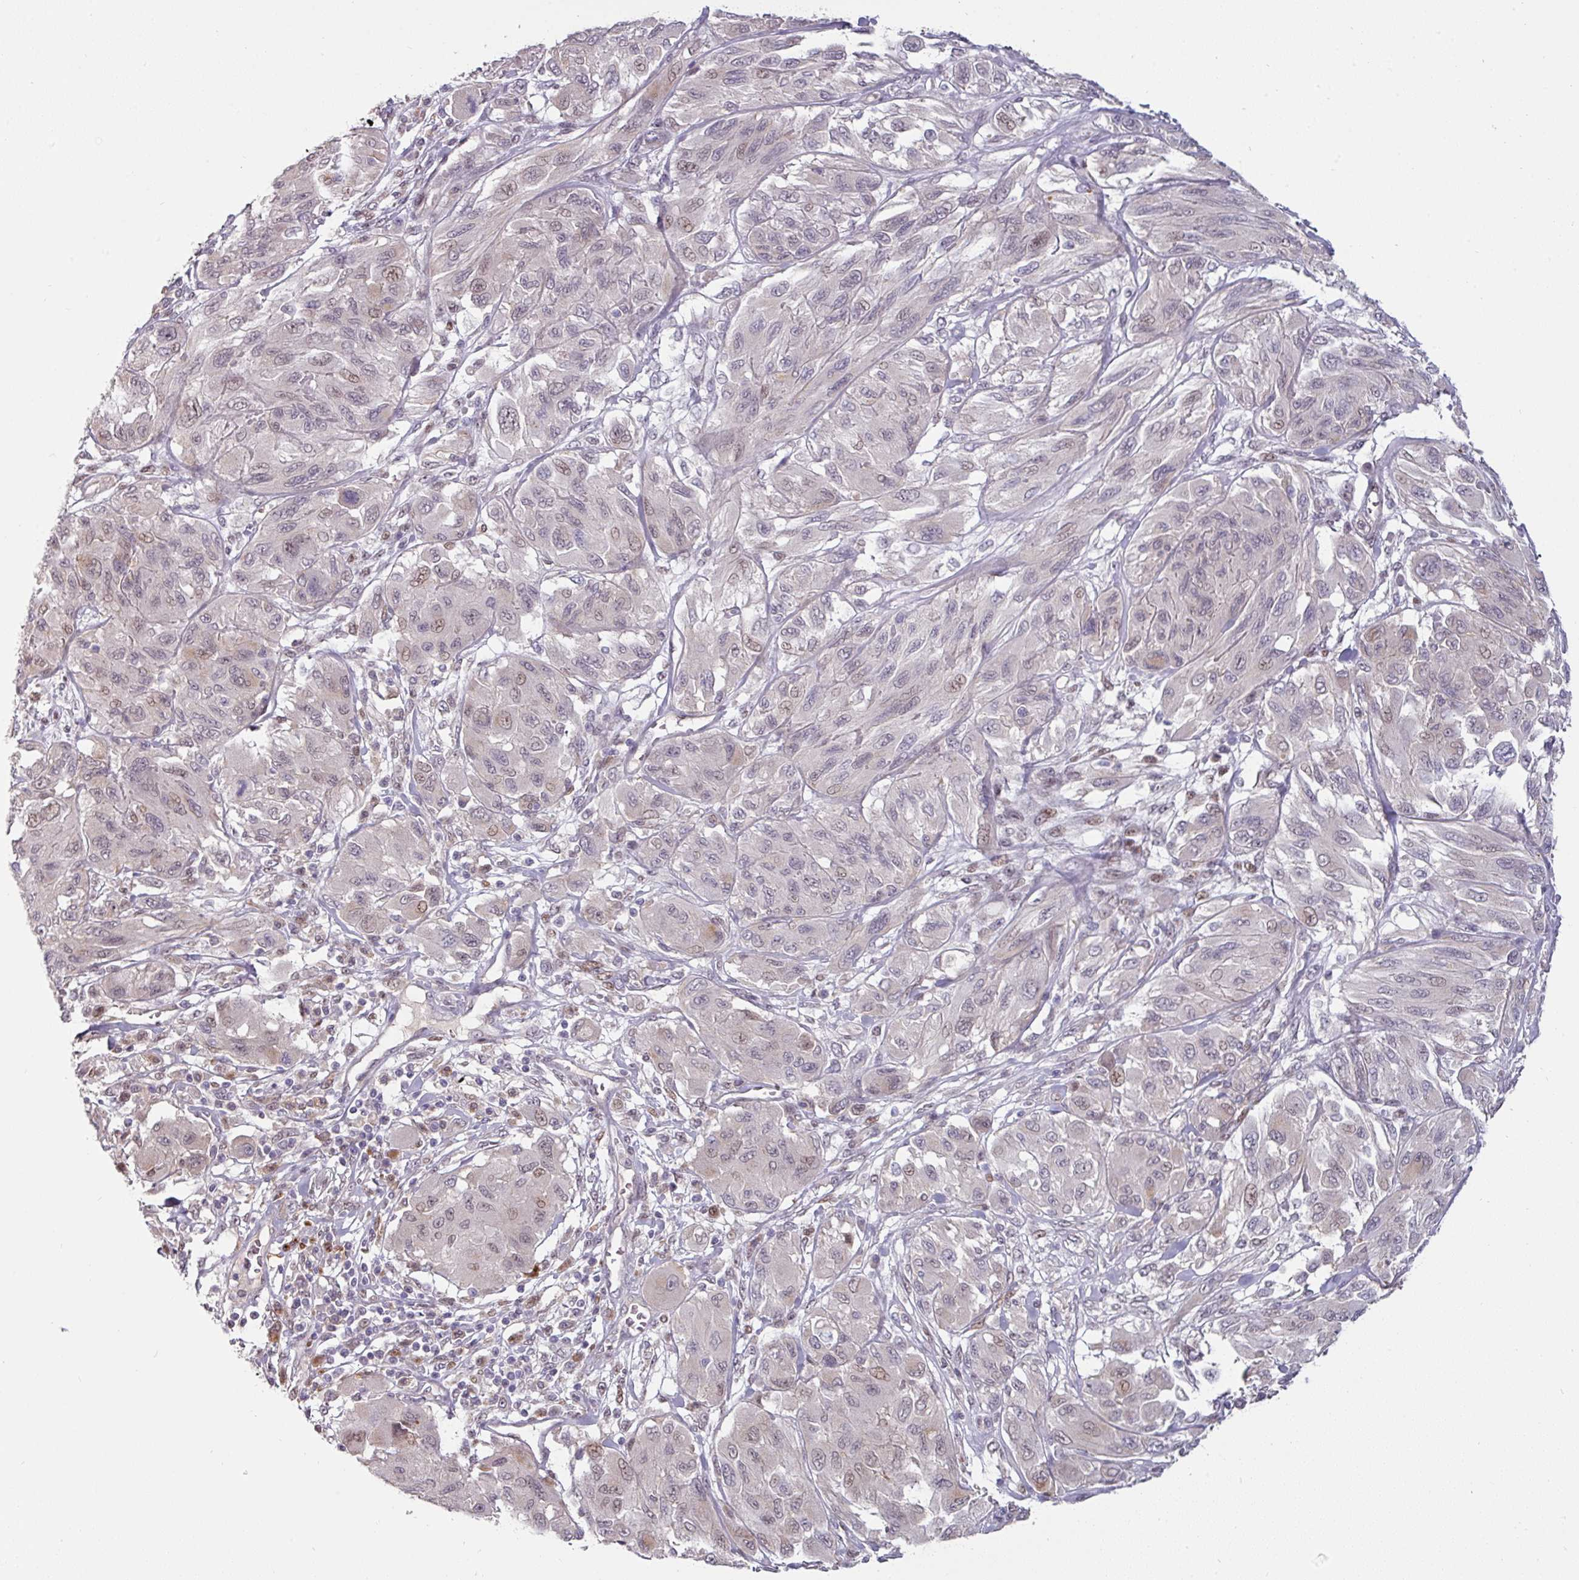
{"staining": {"intensity": "weak", "quantity": "<25%", "location": "nuclear"}, "tissue": "melanoma", "cell_type": "Tumor cells", "image_type": "cancer", "snomed": [{"axis": "morphology", "description": "Malignant melanoma, NOS"}, {"axis": "topography", "description": "Skin"}], "caption": "Immunohistochemical staining of human malignant melanoma exhibits no significant positivity in tumor cells. (Immunohistochemistry, brightfield microscopy, high magnification).", "gene": "SWSAP1", "patient": {"sex": "female", "age": 91}}